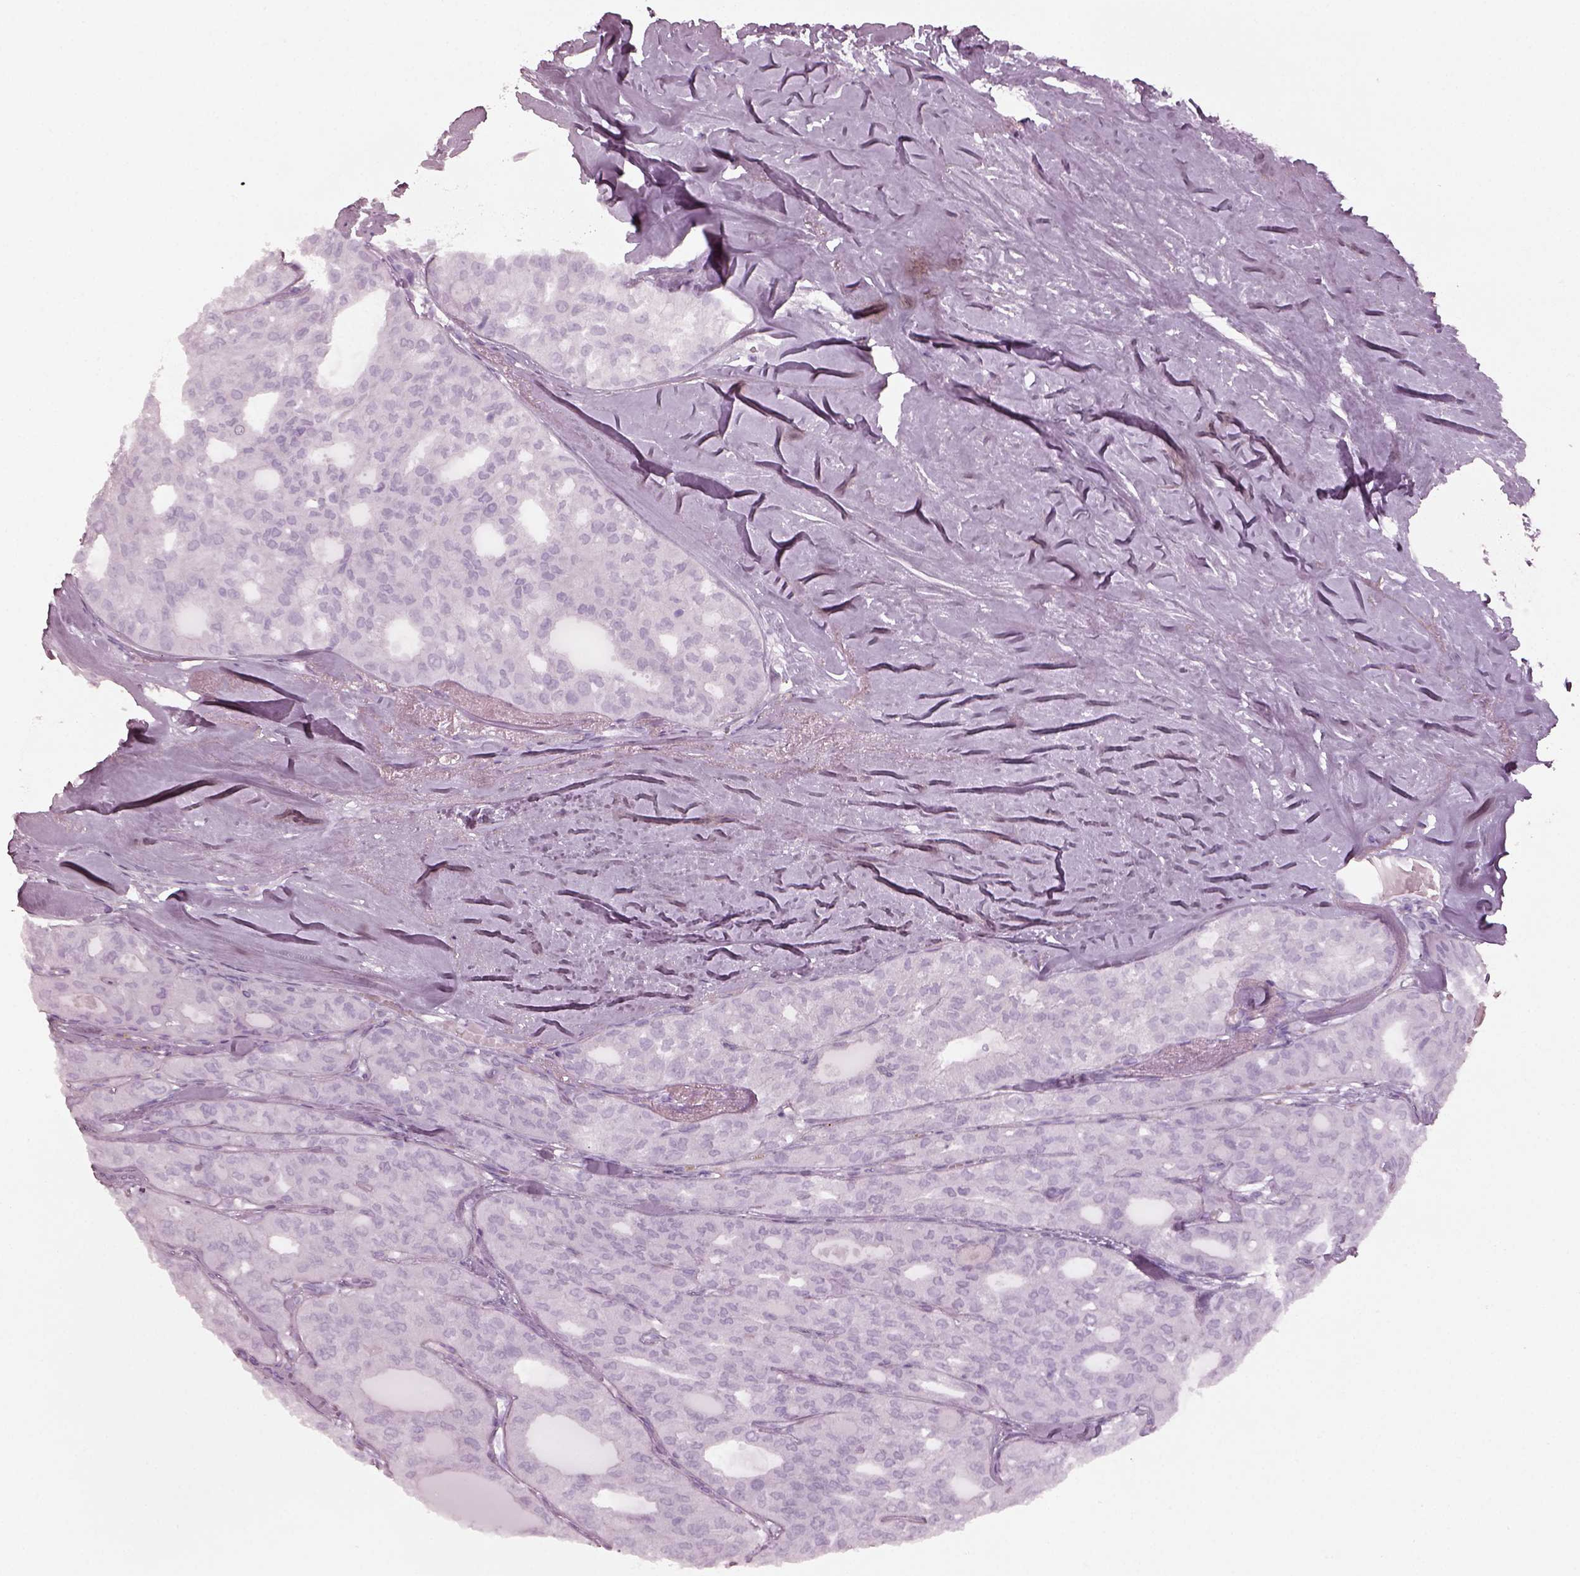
{"staining": {"intensity": "negative", "quantity": "none", "location": "none"}, "tissue": "thyroid cancer", "cell_type": "Tumor cells", "image_type": "cancer", "snomed": [{"axis": "morphology", "description": "Follicular adenoma carcinoma, NOS"}, {"axis": "topography", "description": "Thyroid gland"}], "caption": "The immunohistochemistry (IHC) histopathology image has no significant staining in tumor cells of thyroid cancer tissue.", "gene": "SPATA6L", "patient": {"sex": "male", "age": 75}}